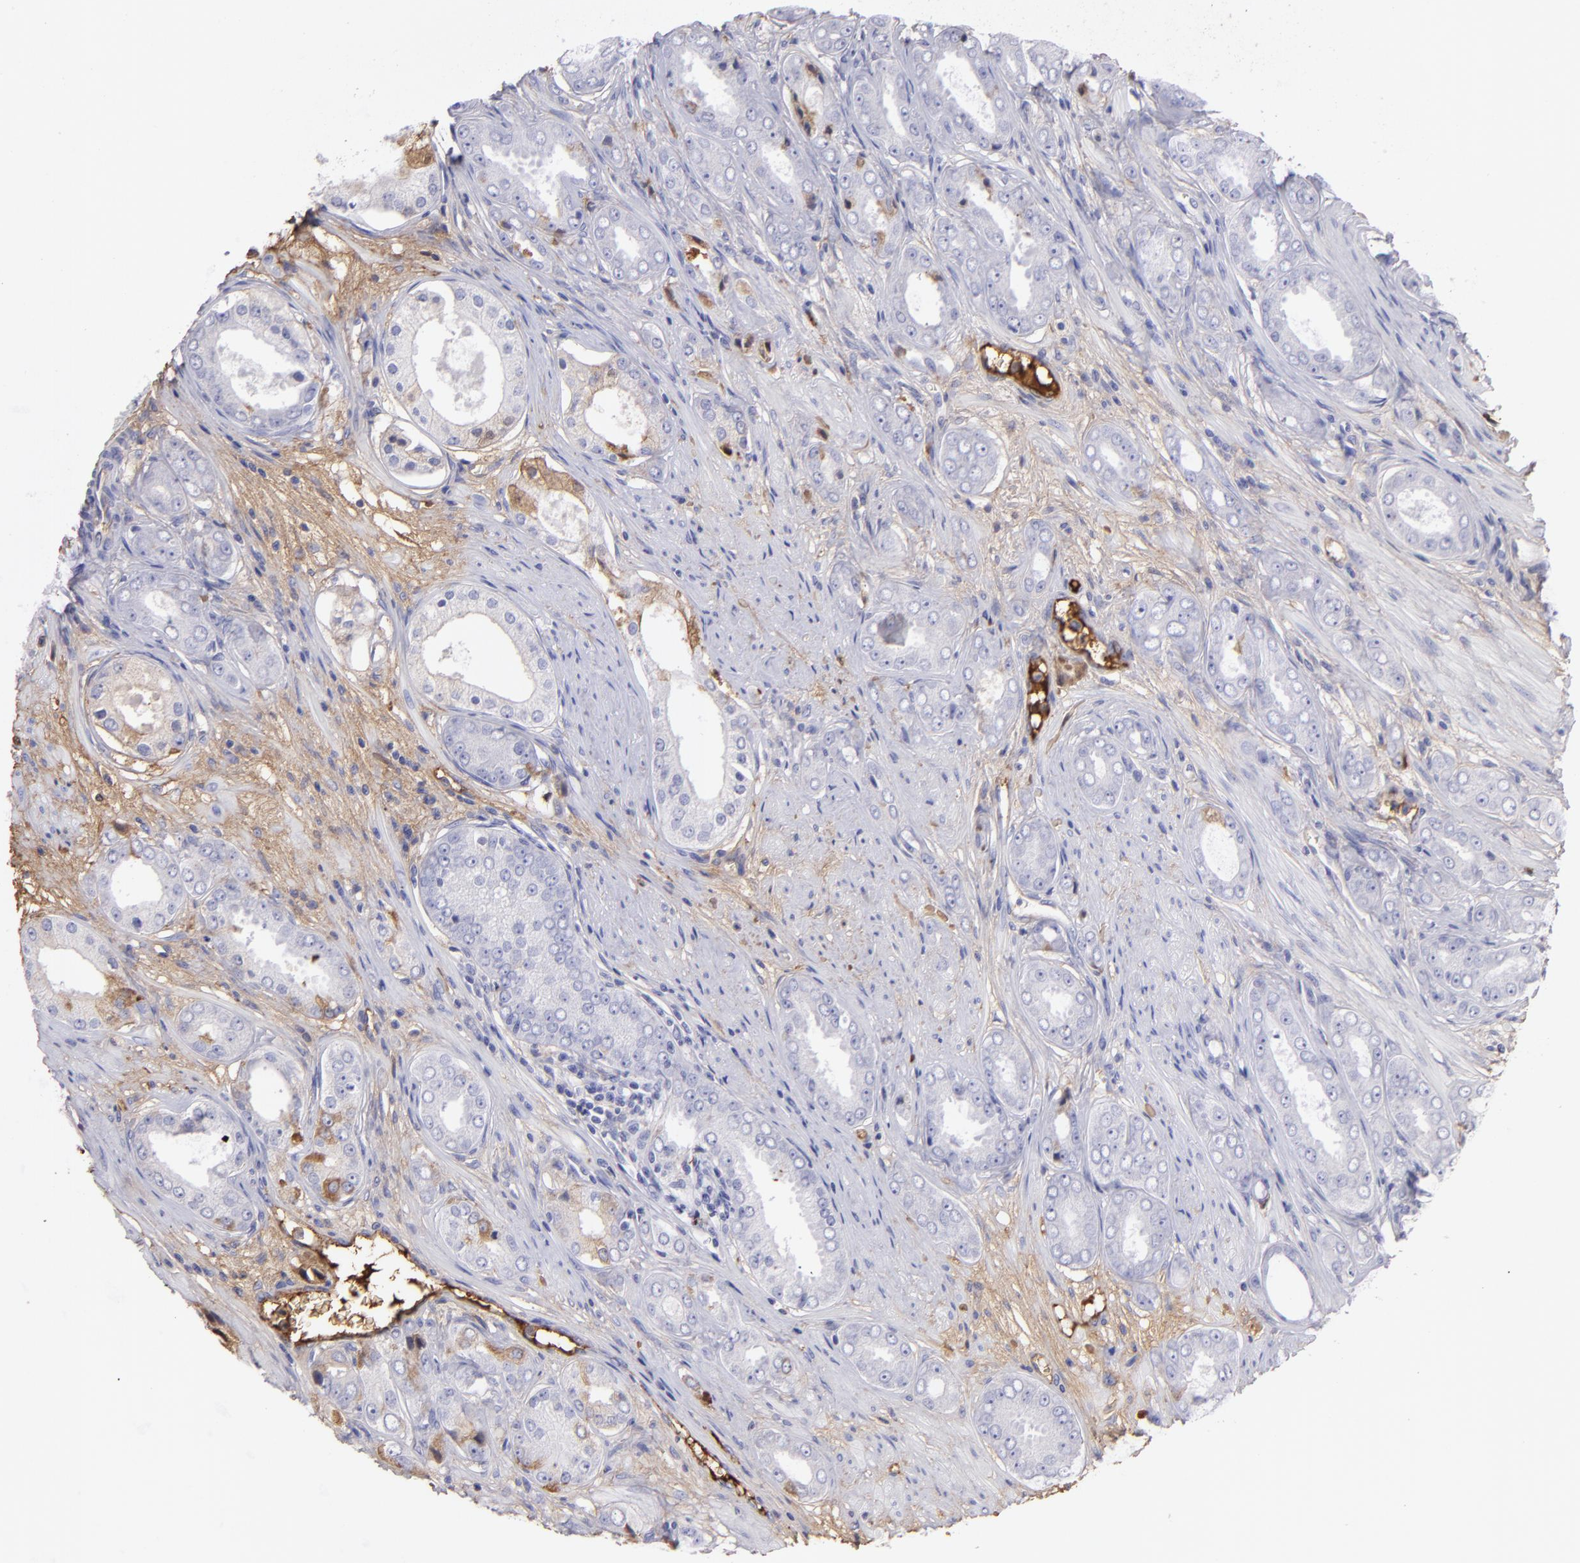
{"staining": {"intensity": "strong", "quantity": "<25%", "location": "cytoplasmic/membranous"}, "tissue": "prostate cancer", "cell_type": "Tumor cells", "image_type": "cancer", "snomed": [{"axis": "morphology", "description": "Adenocarcinoma, Medium grade"}, {"axis": "topography", "description": "Prostate"}], "caption": "Immunohistochemical staining of prostate cancer displays medium levels of strong cytoplasmic/membranous protein positivity in about <25% of tumor cells.", "gene": "FGB", "patient": {"sex": "male", "age": 53}}